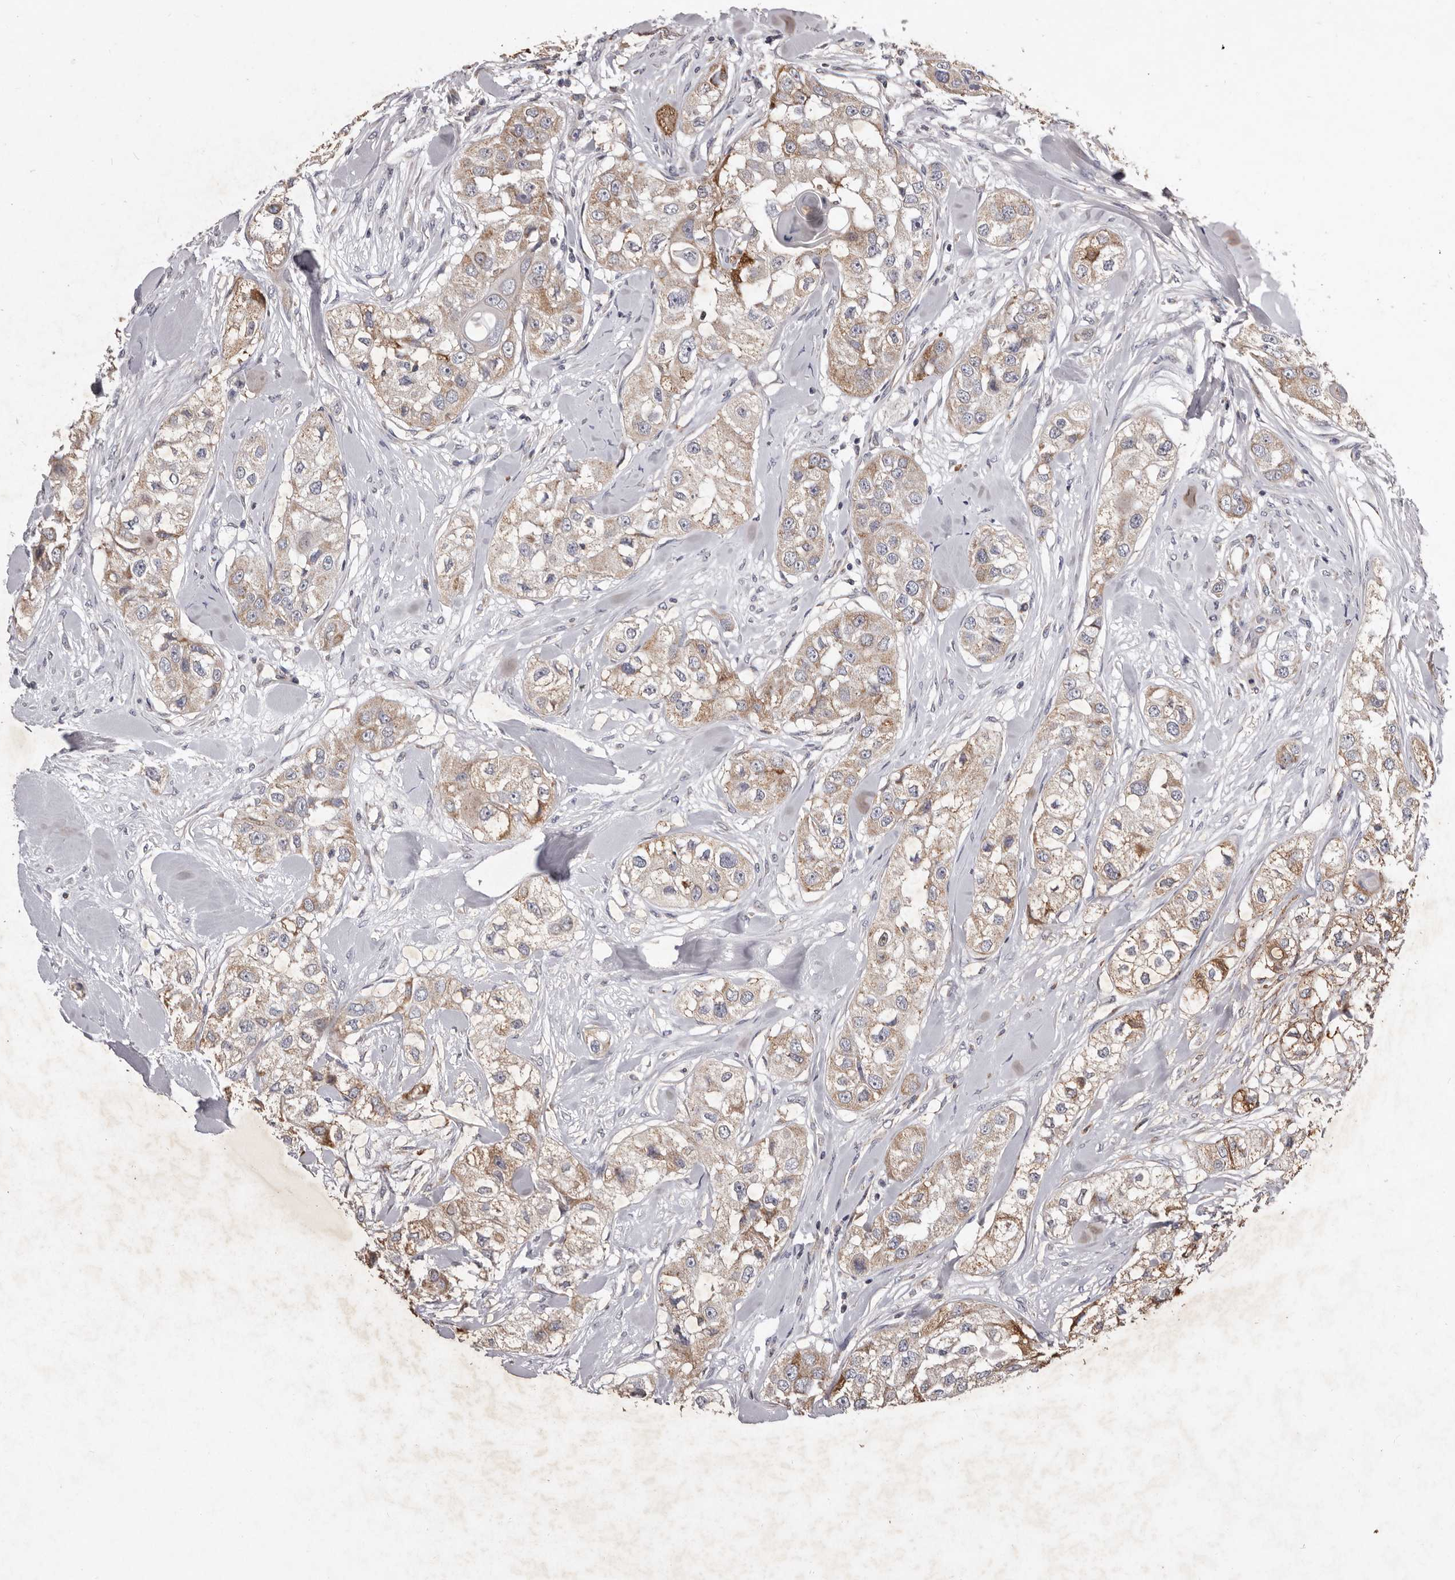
{"staining": {"intensity": "weak", "quantity": ">75%", "location": "cytoplasmic/membranous"}, "tissue": "head and neck cancer", "cell_type": "Tumor cells", "image_type": "cancer", "snomed": [{"axis": "morphology", "description": "Normal tissue, NOS"}, {"axis": "morphology", "description": "Squamous cell carcinoma, NOS"}, {"axis": "topography", "description": "Skeletal muscle"}, {"axis": "topography", "description": "Head-Neck"}], "caption": "Weak cytoplasmic/membranous protein staining is present in about >75% of tumor cells in head and neck cancer (squamous cell carcinoma).", "gene": "CXCL14", "patient": {"sex": "male", "age": 51}}